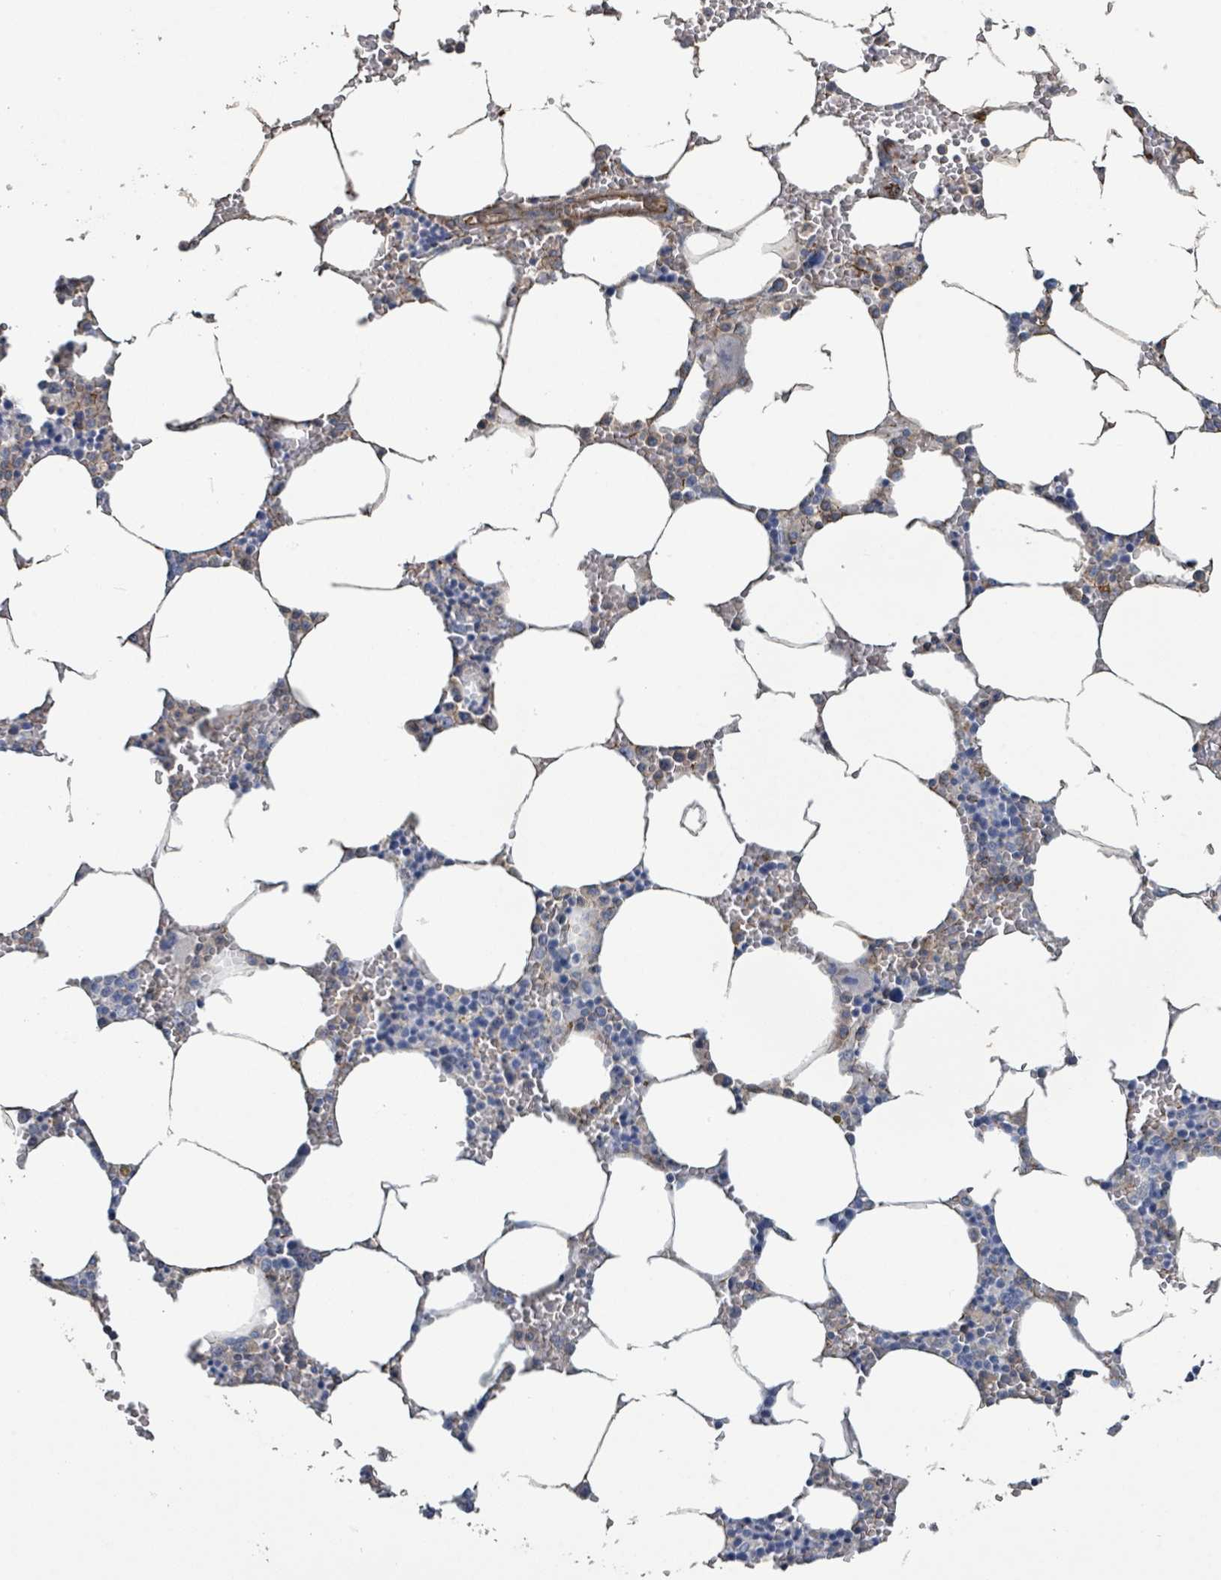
{"staining": {"intensity": "moderate", "quantity": "<25%", "location": "cytoplasmic/membranous"}, "tissue": "bone marrow", "cell_type": "Hematopoietic cells", "image_type": "normal", "snomed": [{"axis": "morphology", "description": "Normal tissue, NOS"}, {"axis": "topography", "description": "Bone marrow"}], "caption": "Moderate cytoplasmic/membranous staining is seen in approximately <25% of hematopoietic cells in unremarkable bone marrow.", "gene": "LDOC1", "patient": {"sex": "male", "age": 70}}